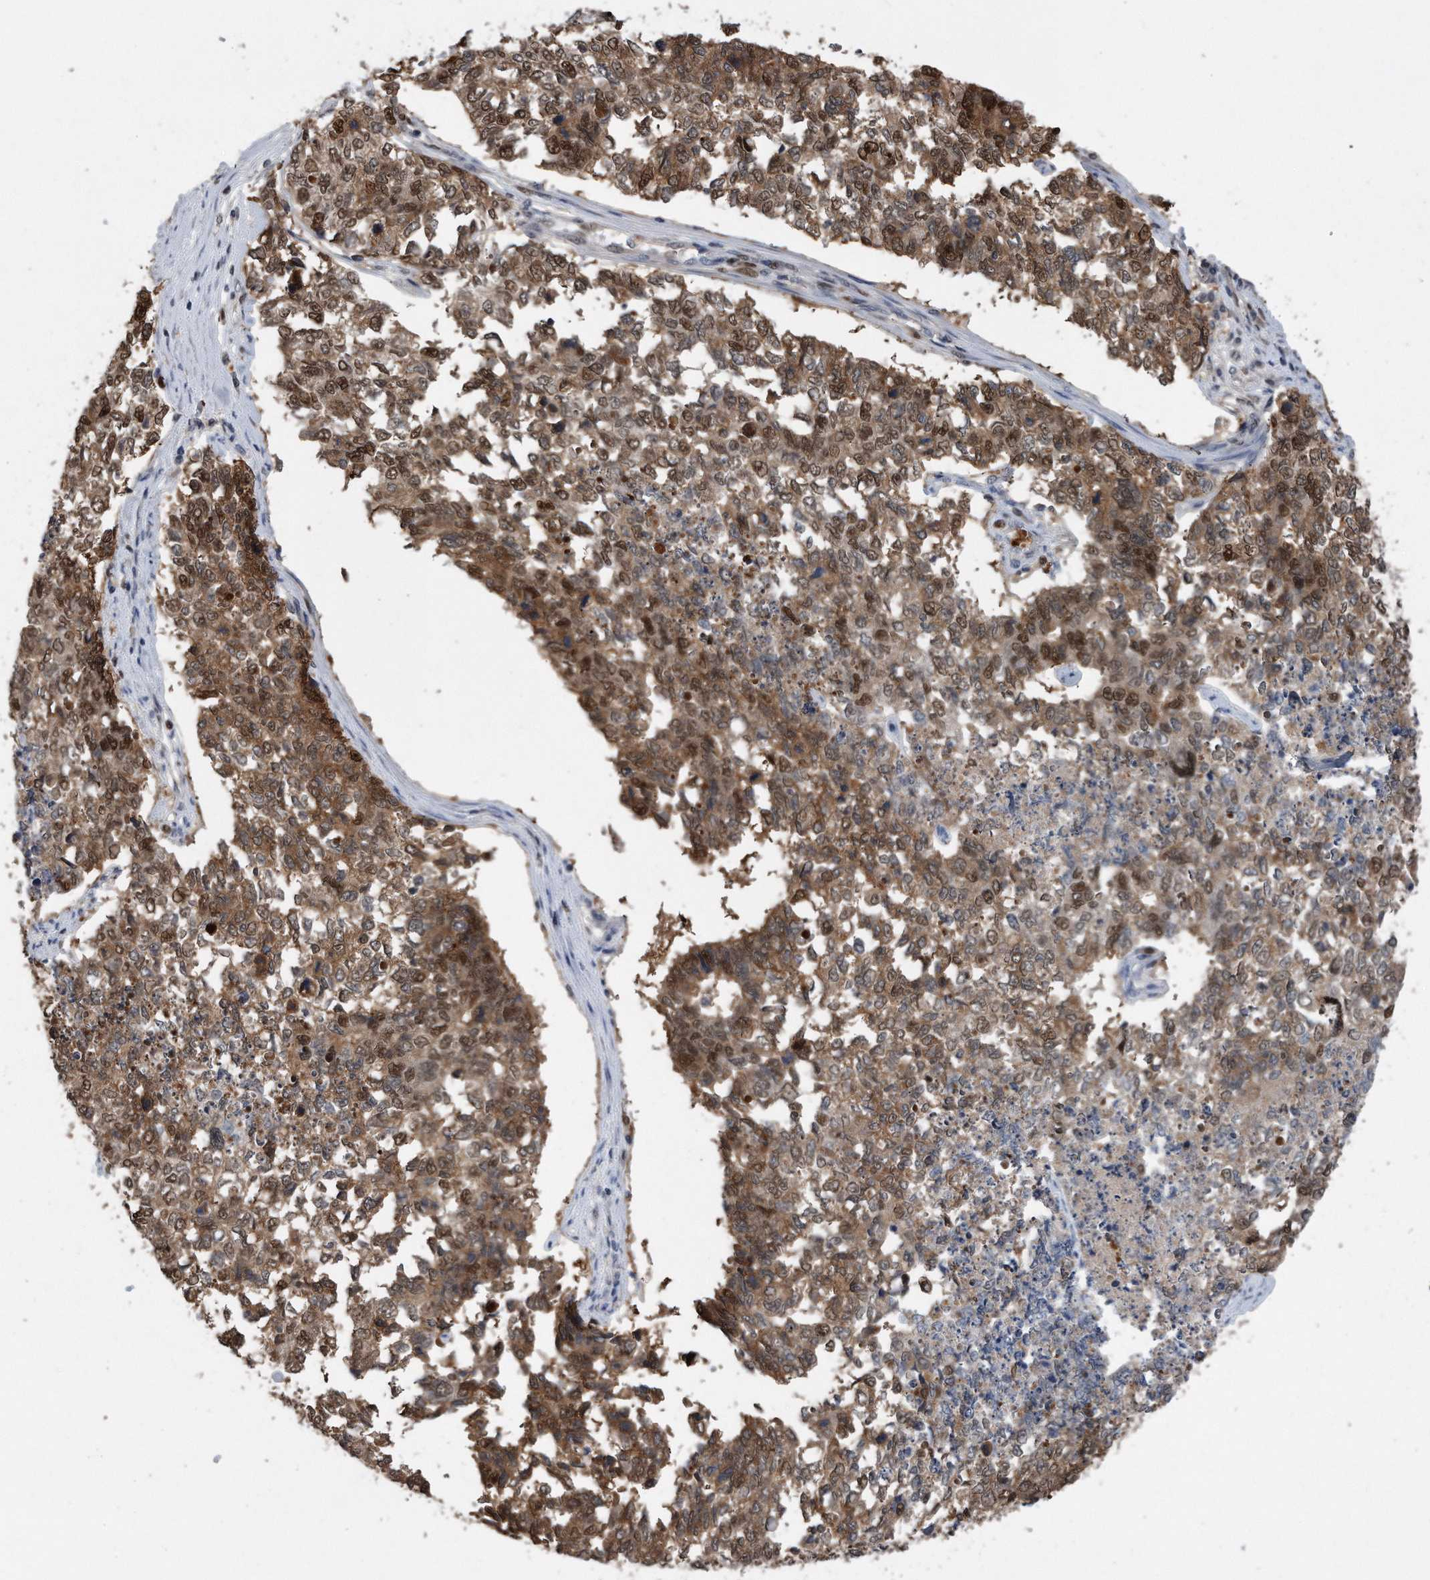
{"staining": {"intensity": "moderate", "quantity": ">75%", "location": "cytoplasmic/membranous,nuclear"}, "tissue": "cervical cancer", "cell_type": "Tumor cells", "image_type": "cancer", "snomed": [{"axis": "morphology", "description": "Squamous cell carcinoma, NOS"}, {"axis": "topography", "description": "Cervix"}], "caption": "A photomicrograph of human squamous cell carcinoma (cervical) stained for a protein demonstrates moderate cytoplasmic/membranous and nuclear brown staining in tumor cells.", "gene": "PCNA", "patient": {"sex": "female", "age": 63}}